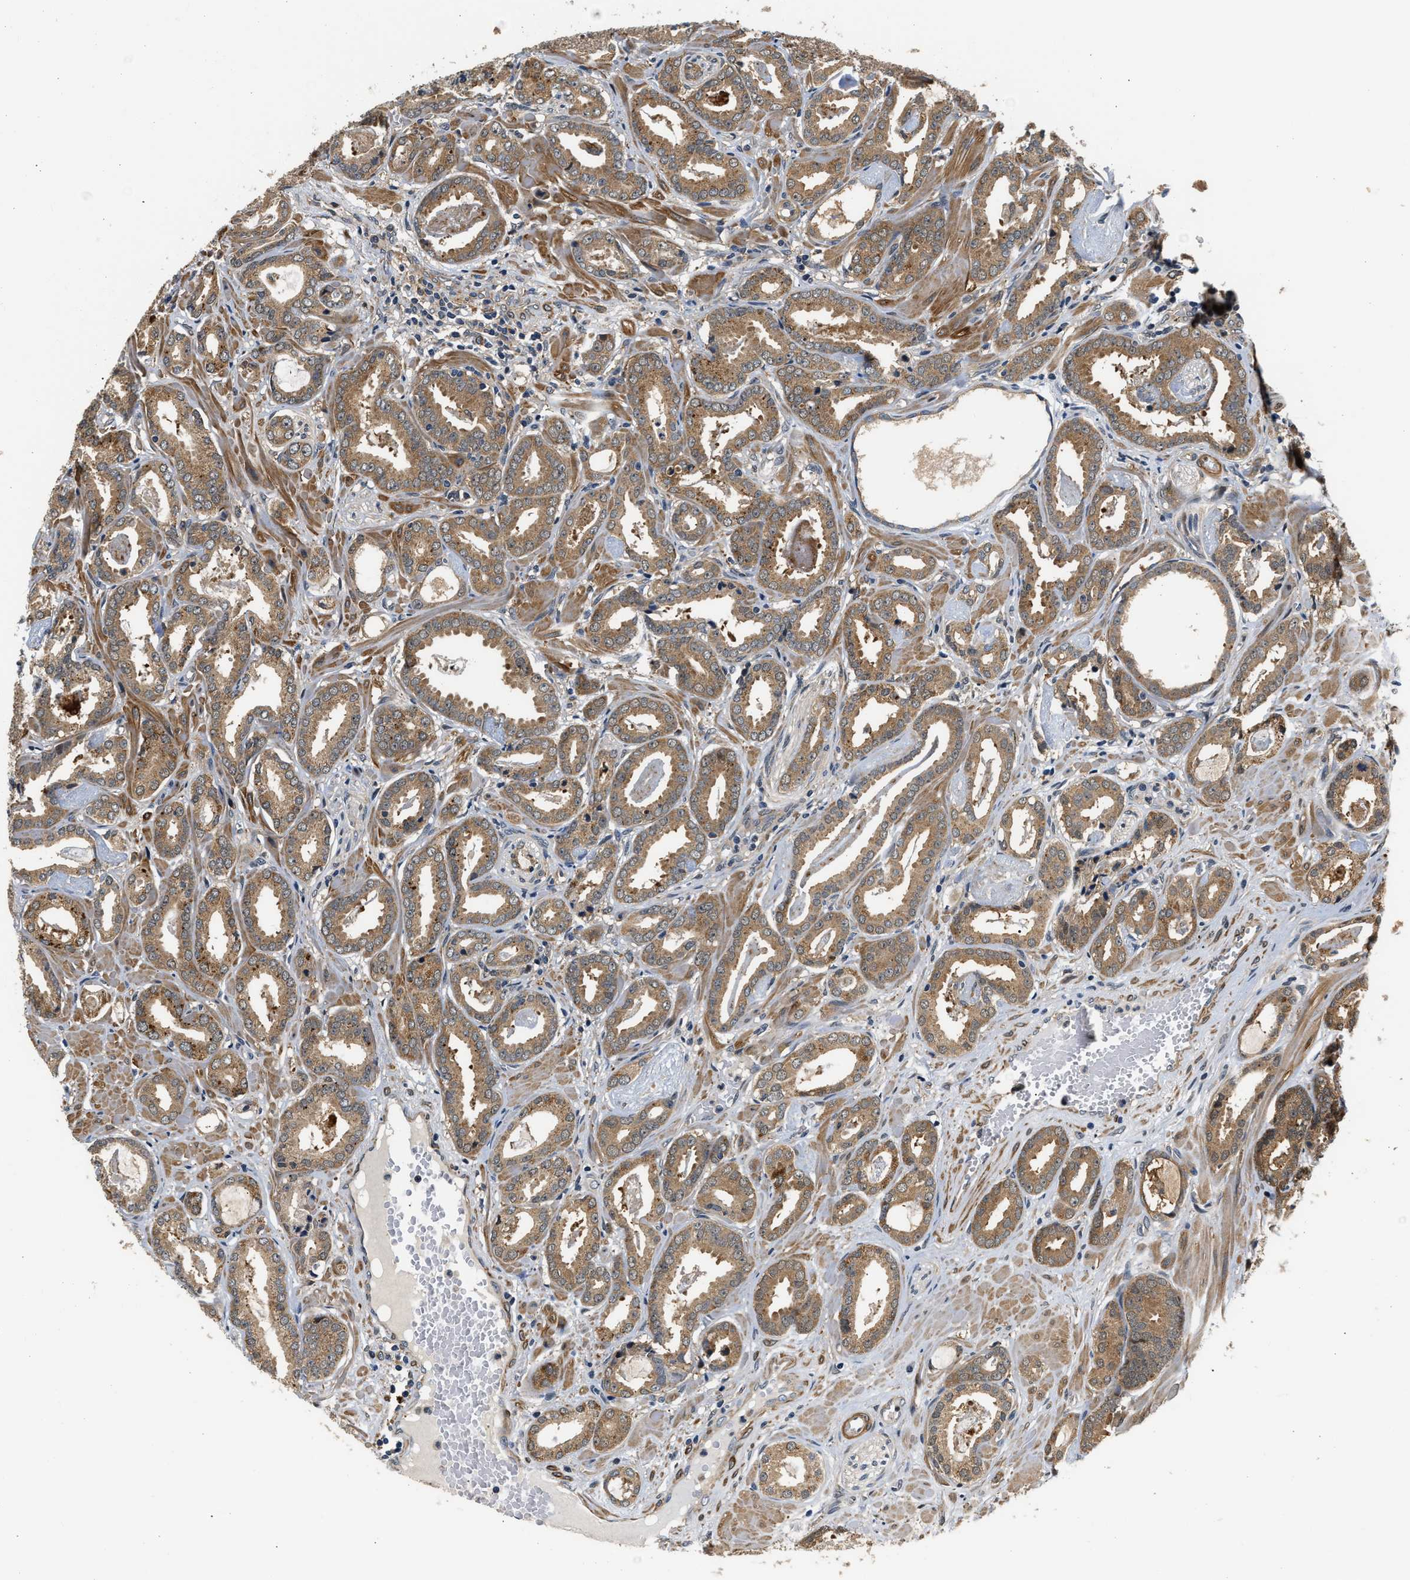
{"staining": {"intensity": "moderate", "quantity": ">75%", "location": "cytoplasmic/membranous"}, "tissue": "prostate cancer", "cell_type": "Tumor cells", "image_type": "cancer", "snomed": [{"axis": "morphology", "description": "Adenocarcinoma, Low grade"}, {"axis": "topography", "description": "Prostate"}], "caption": "The photomicrograph exhibits a brown stain indicating the presence of a protein in the cytoplasmic/membranous of tumor cells in prostate adenocarcinoma (low-grade).", "gene": "LARP6", "patient": {"sex": "male", "age": 53}}